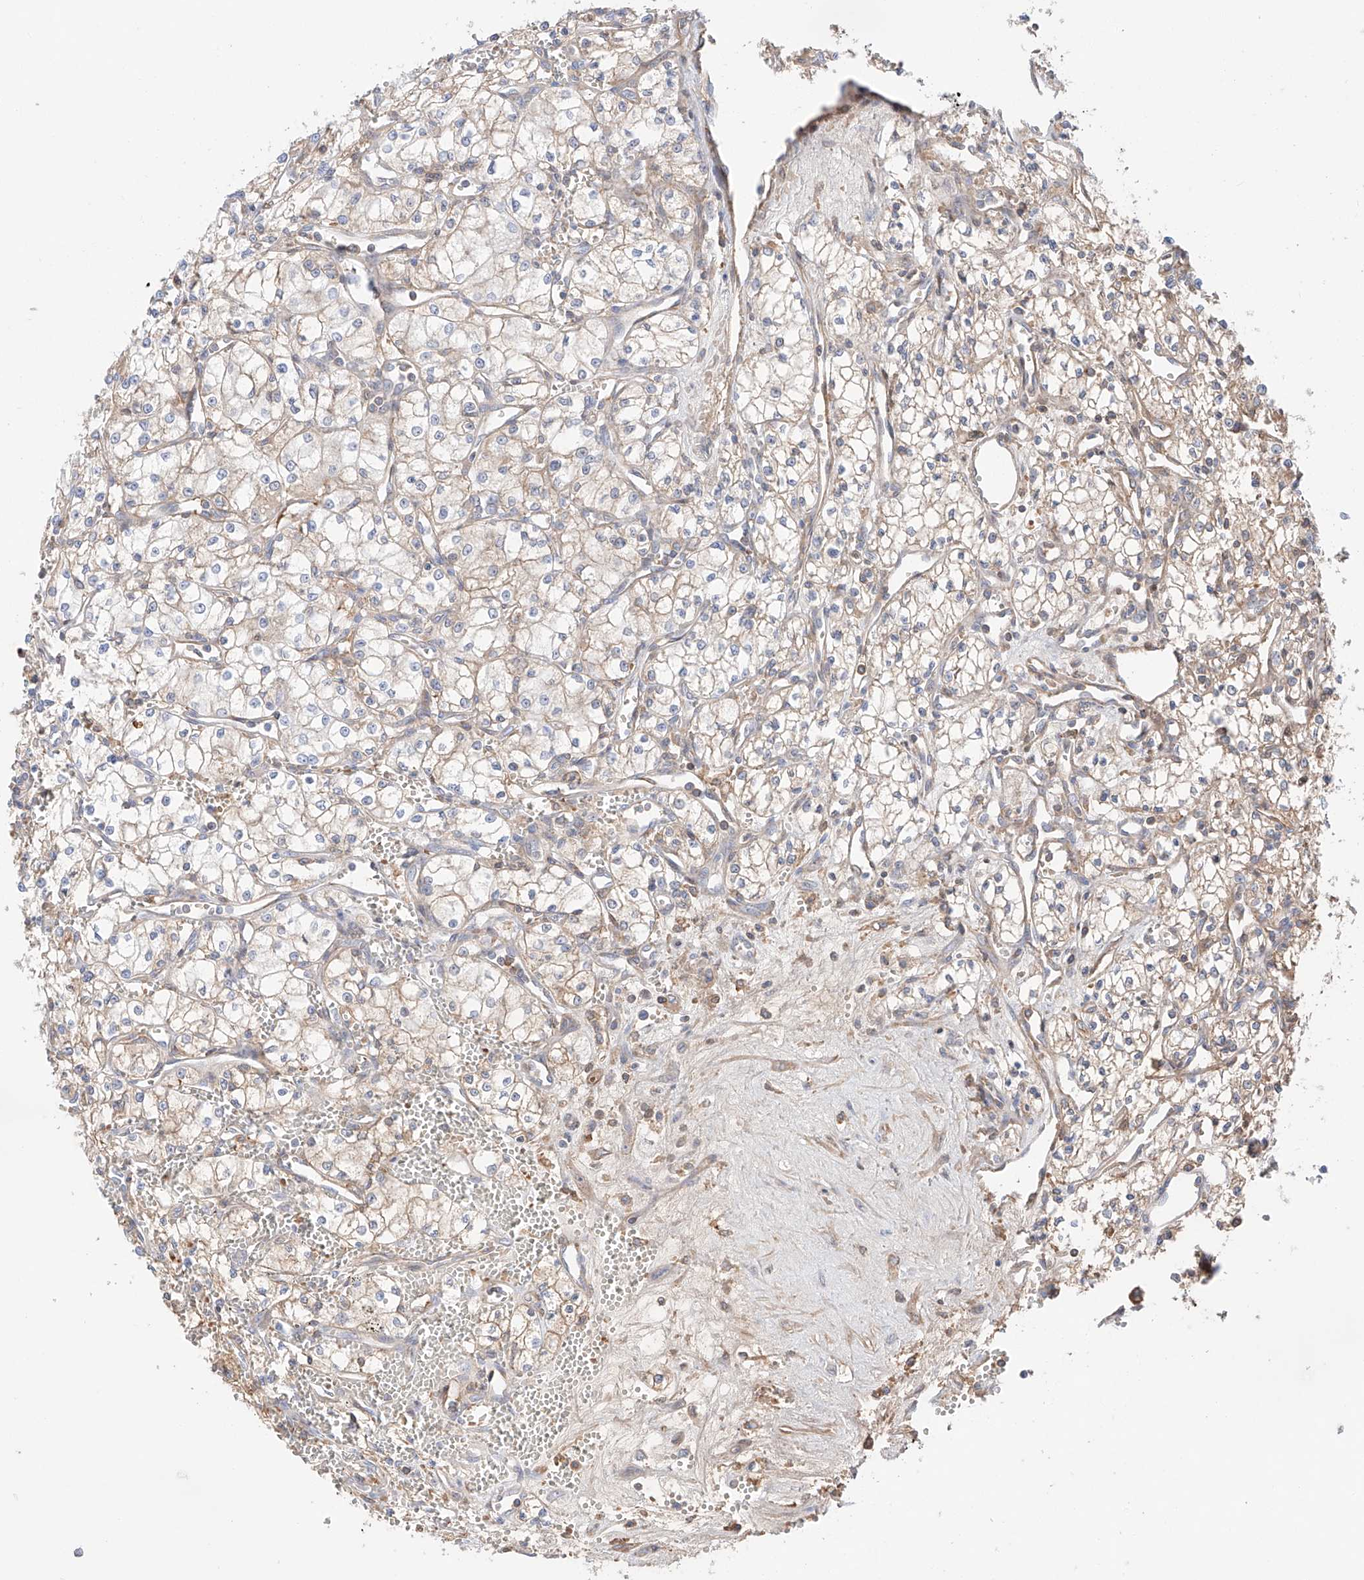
{"staining": {"intensity": "weak", "quantity": "25%-75%", "location": "cytoplasmic/membranous"}, "tissue": "renal cancer", "cell_type": "Tumor cells", "image_type": "cancer", "snomed": [{"axis": "morphology", "description": "Adenocarcinoma, NOS"}, {"axis": "topography", "description": "Kidney"}], "caption": "DAB (3,3'-diaminobenzidine) immunohistochemical staining of renal cancer demonstrates weak cytoplasmic/membranous protein staining in about 25%-75% of tumor cells.", "gene": "PGGT1B", "patient": {"sex": "male", "age": 59}}